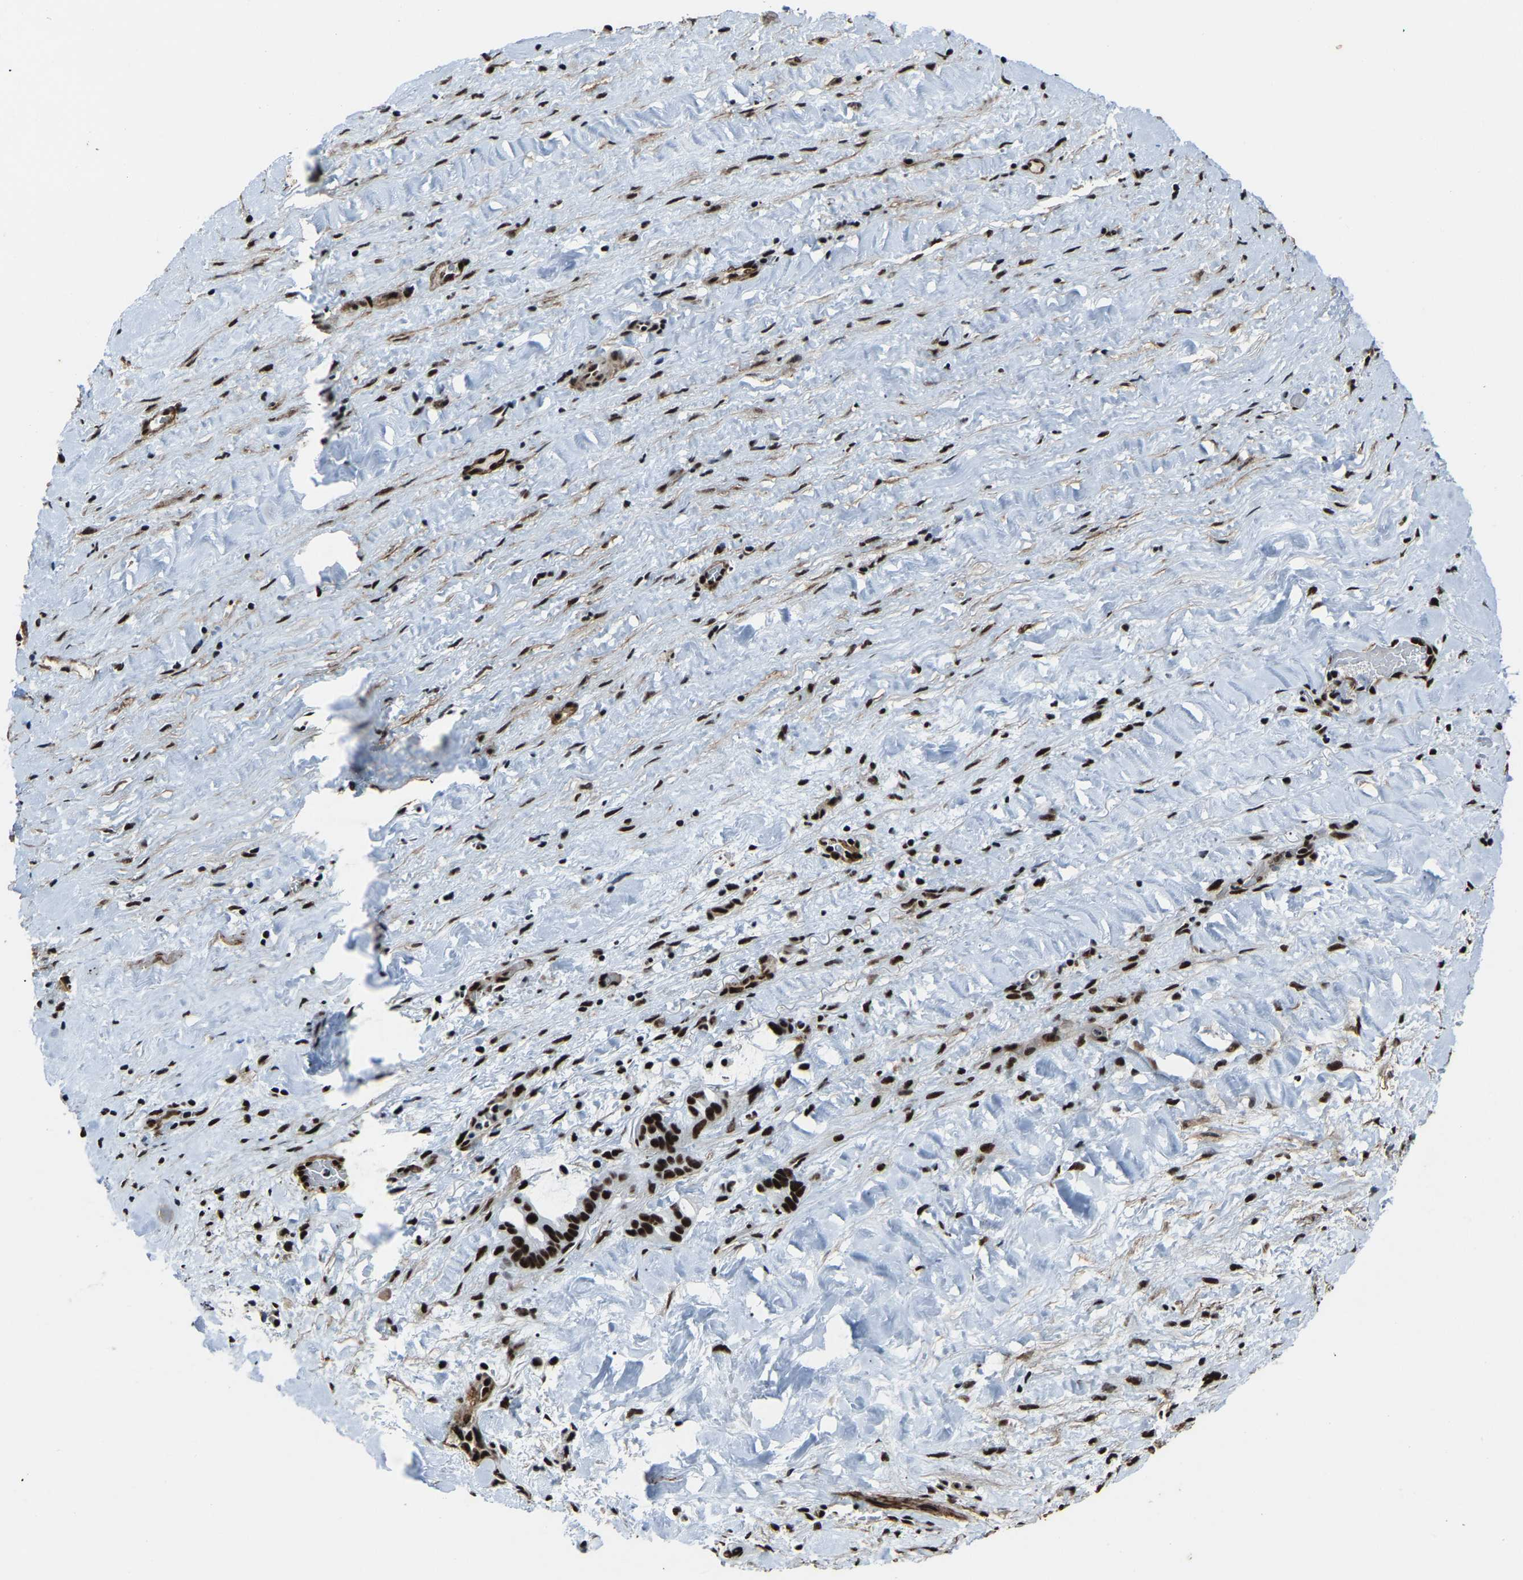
{"staining": {"intensity": "strong", "quantity": ">75%", "location": "nuclear"}, "tissue": "liver cancer", "cell_type": "Tumor cells", "image_type": "cancer", "snomed": [{"axis": "morphology", "description": "Cholangiocarcinoma"}, {"axis": "topography", "description": "Liver"}], "caption": "IHC (DAB) staining of liver cancer displays strong nuclear protein staining in approximately >75% of tumor cells.", "gene": "DDX5", "patient": {"sex": "female", "age": 65}}